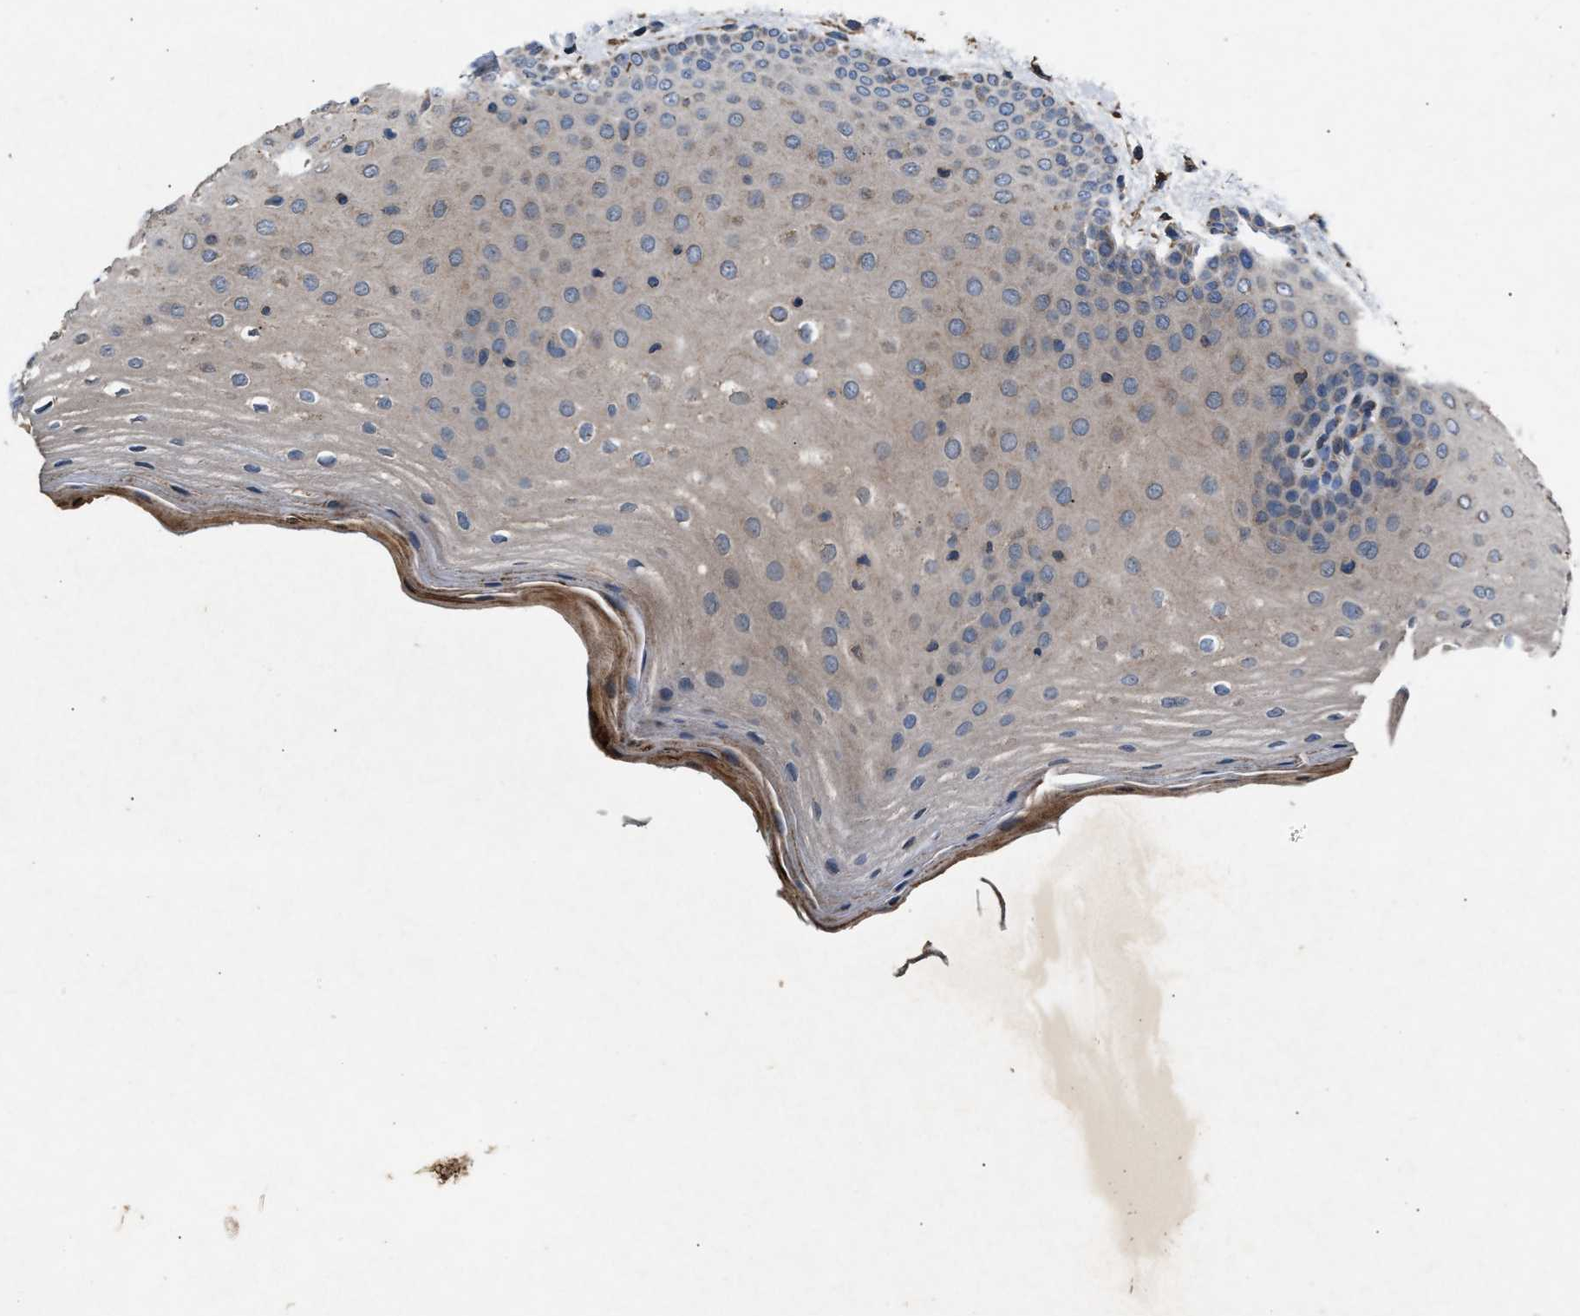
{"staining": {"intensity": "negative", "quantity": "none", "location": "none"}, "tissue": "oral mucosa", "cell_type": "Squamous epithelial cells", "image_type": "normal", "snomed": [{"axis": "morphology", "description": "Normal tissue, NOS"}, {"axis": "topography", "description": "Skin"}, {"axis": "topography", "description": "Oral tissue"}], "caption": "Human oral mucosa stained for a protein using immunohistochemistry (IHC) reveals no staining in squamous epithelial cells.", "gene": "PPID", "patient": {"sex": "male", "age": 84}}